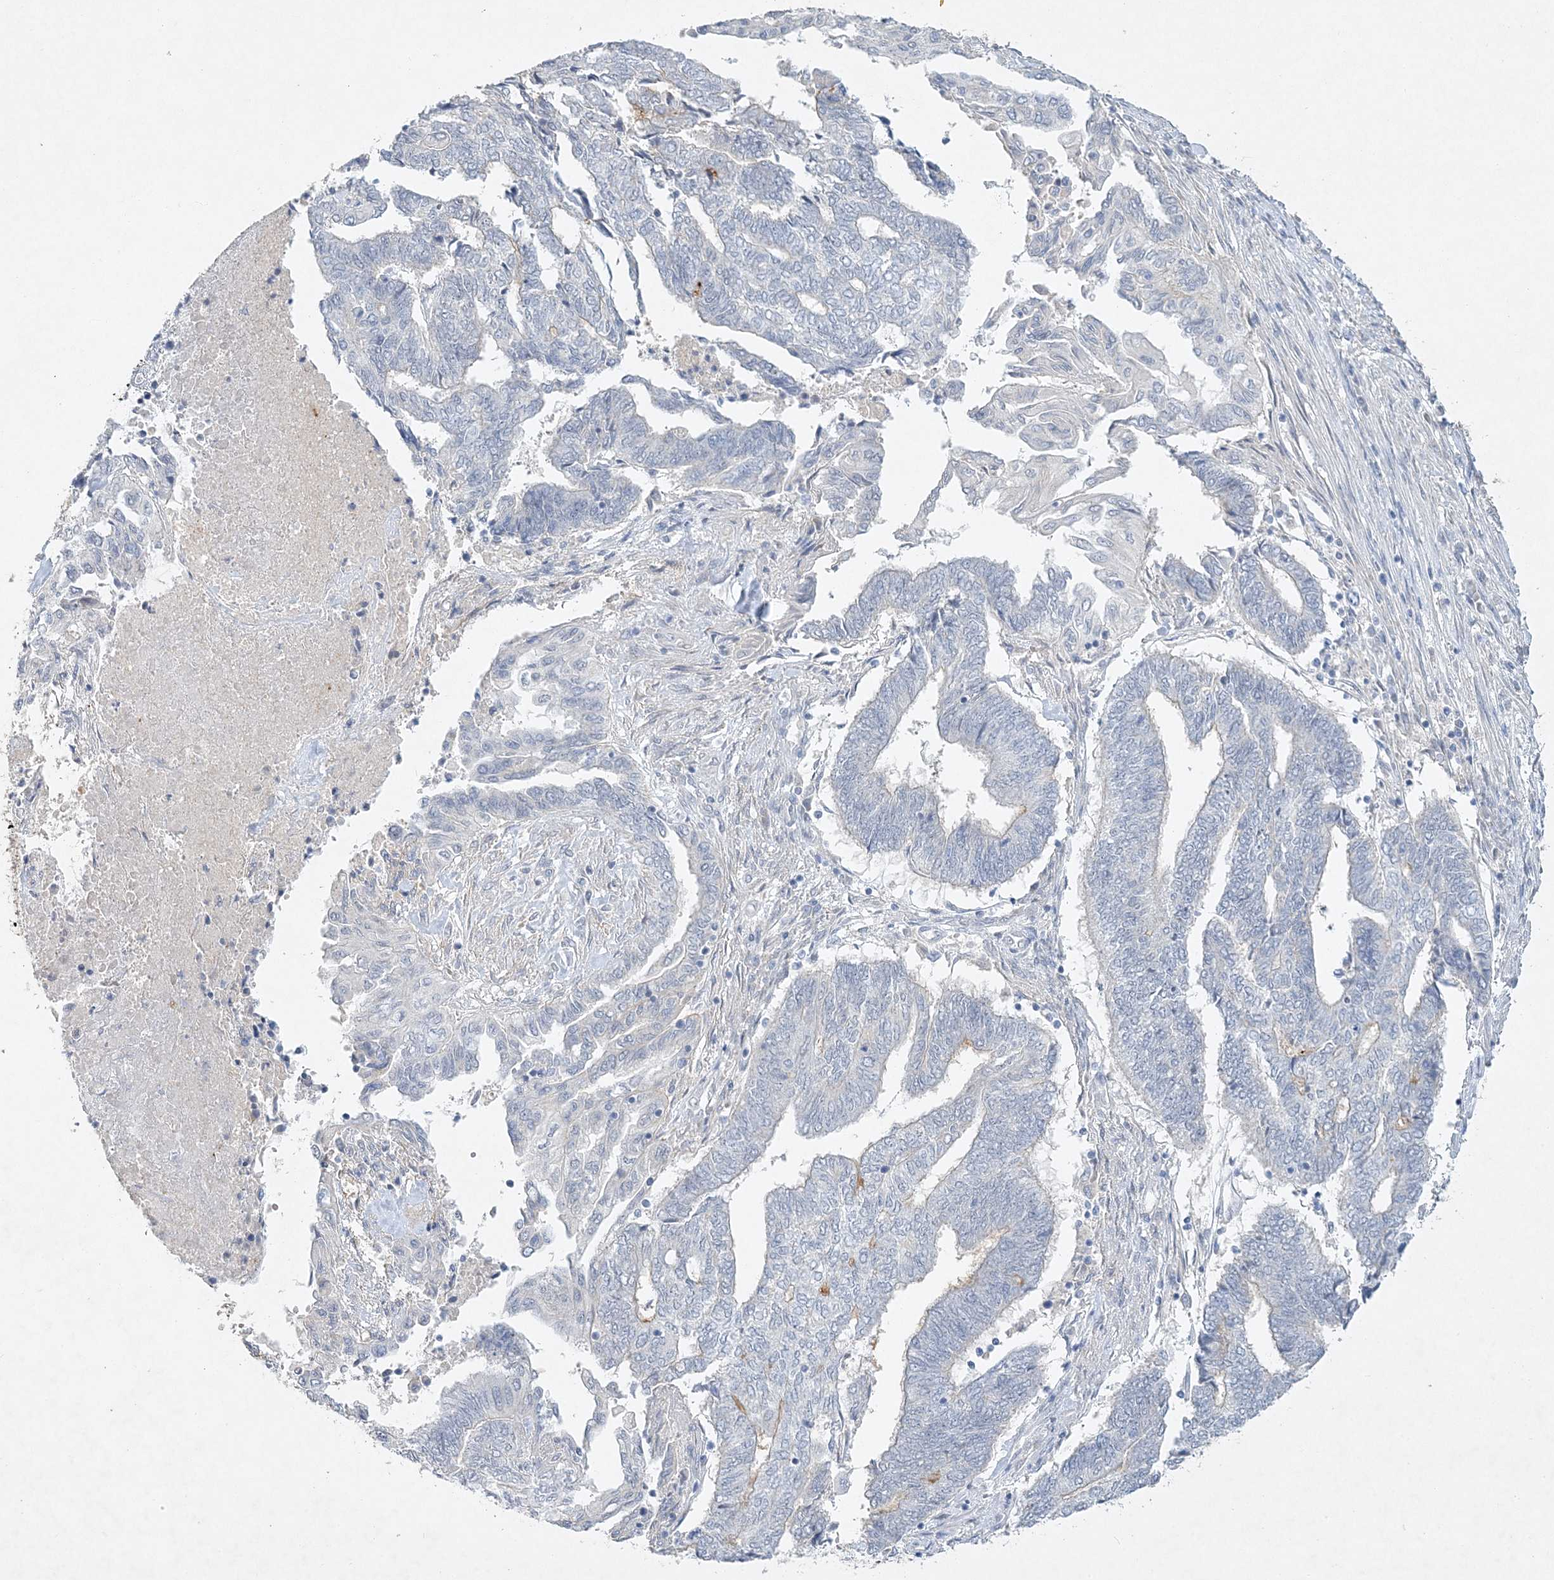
{"staining": {"intensity": "negative", "quantity": "none", "location": "none"}, "tissue": "endometrial cancer", "cell_type": "Tumor cells", "image_type": "cancer", "snomed": [{"axis": "morphology", "description": "Adenocarcinoma, NOS"}, {"axis": "topography", "description": "Uterus"}, {"axis": "topography", "description": "Endometrium"}], "caption": "An IHC micrograph of endometrial adenocarcinoma is shown. There is no staining in tumor cells of endometrial adenocarcinoma.", "gene": "MAT2B", "patient": {"sex": "female", "age": 70}}